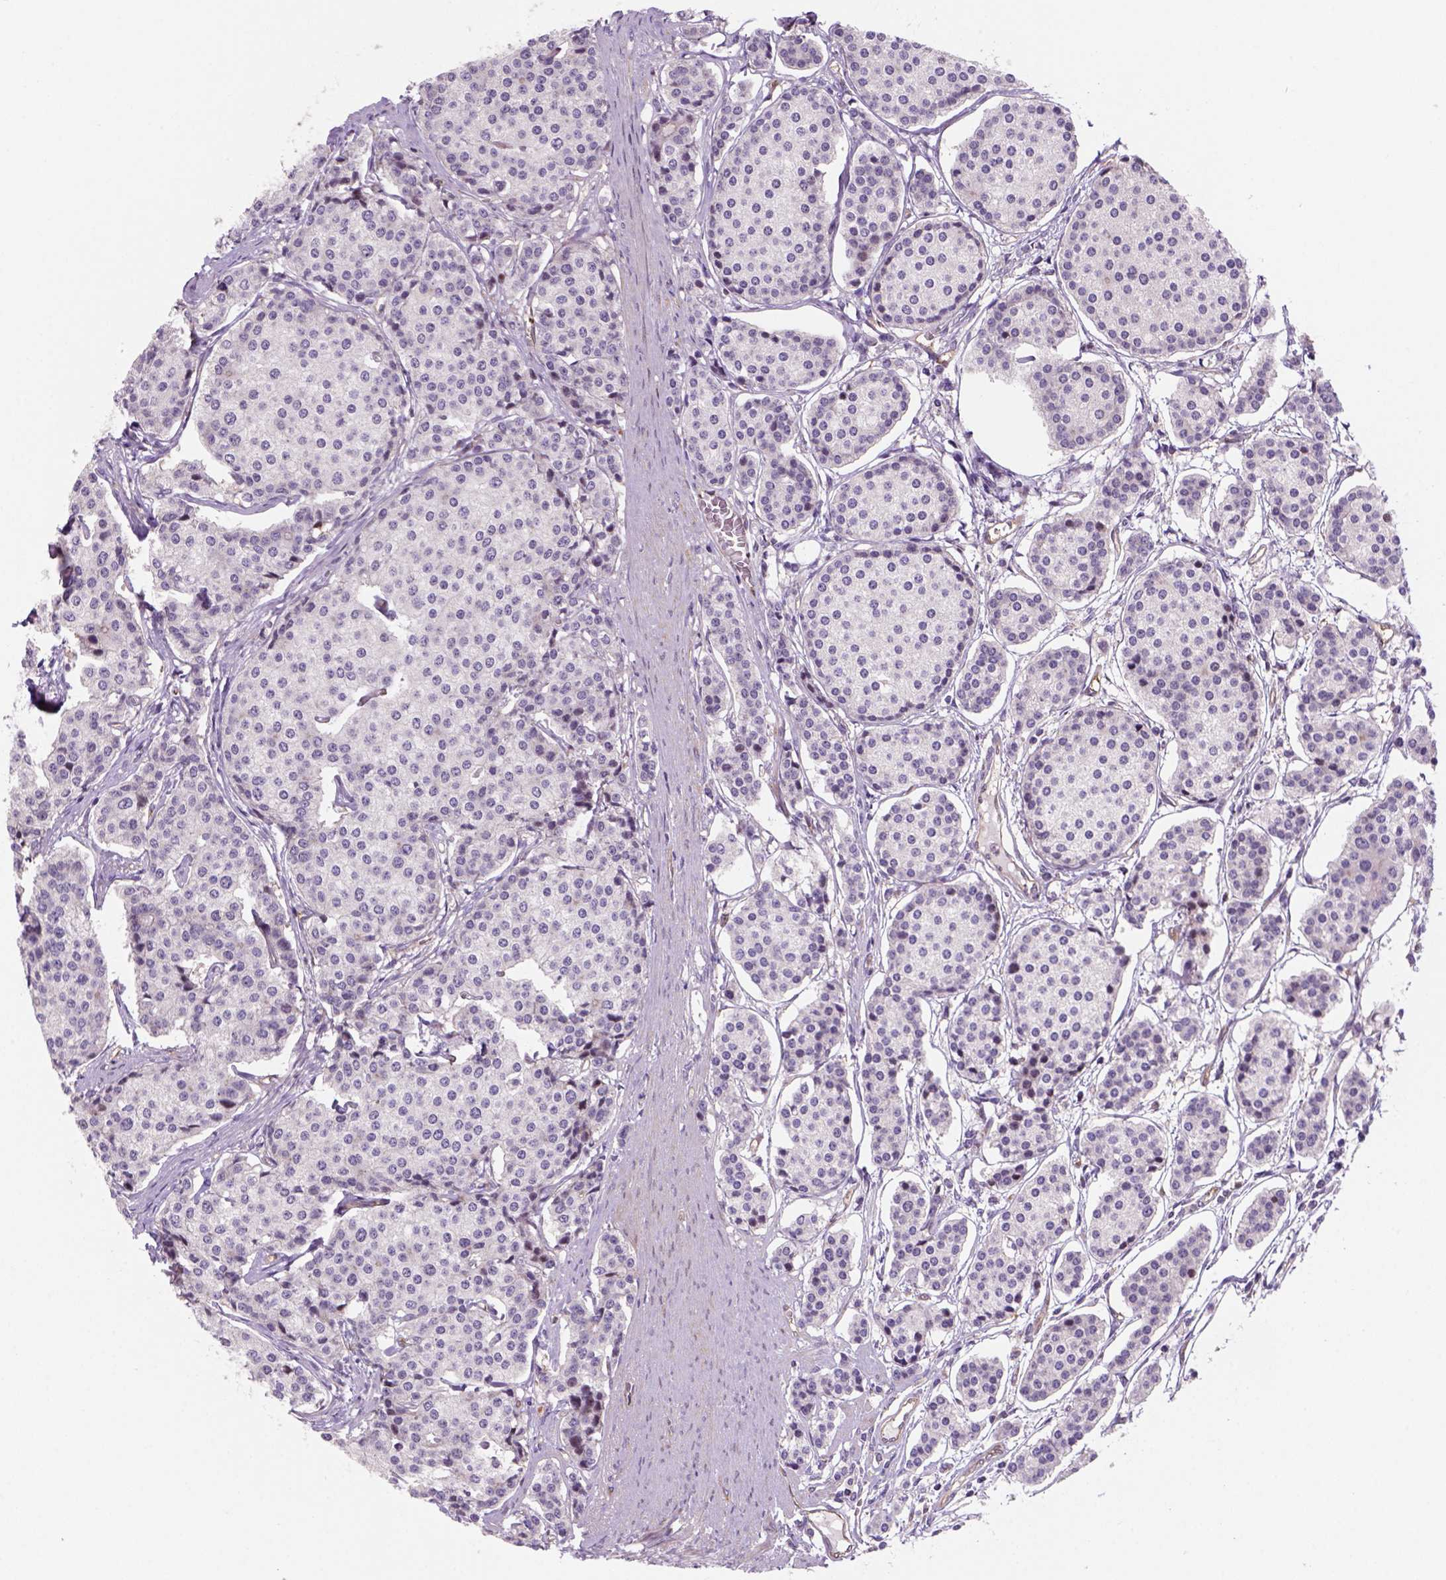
{"staining": {"intensity": "negative", "quantity": "none", "location": "none"}, "tissue": "carcinoid", "cell_type": "Tumor cells", "image_type": "cancer", "snomed": [{"axis": "morphology", "description": "Carcinoid, malignant, NOS"}, {"axis": "topography", "description": "Small intestine"}], "caption": "IHC photomicrograph of neoplastic tissue: carcinoid stained with DAB shows no significant protein positivity in tumor cells.", "gene": "VSTM5", "patient": {"sex": "female", "age": 65}}